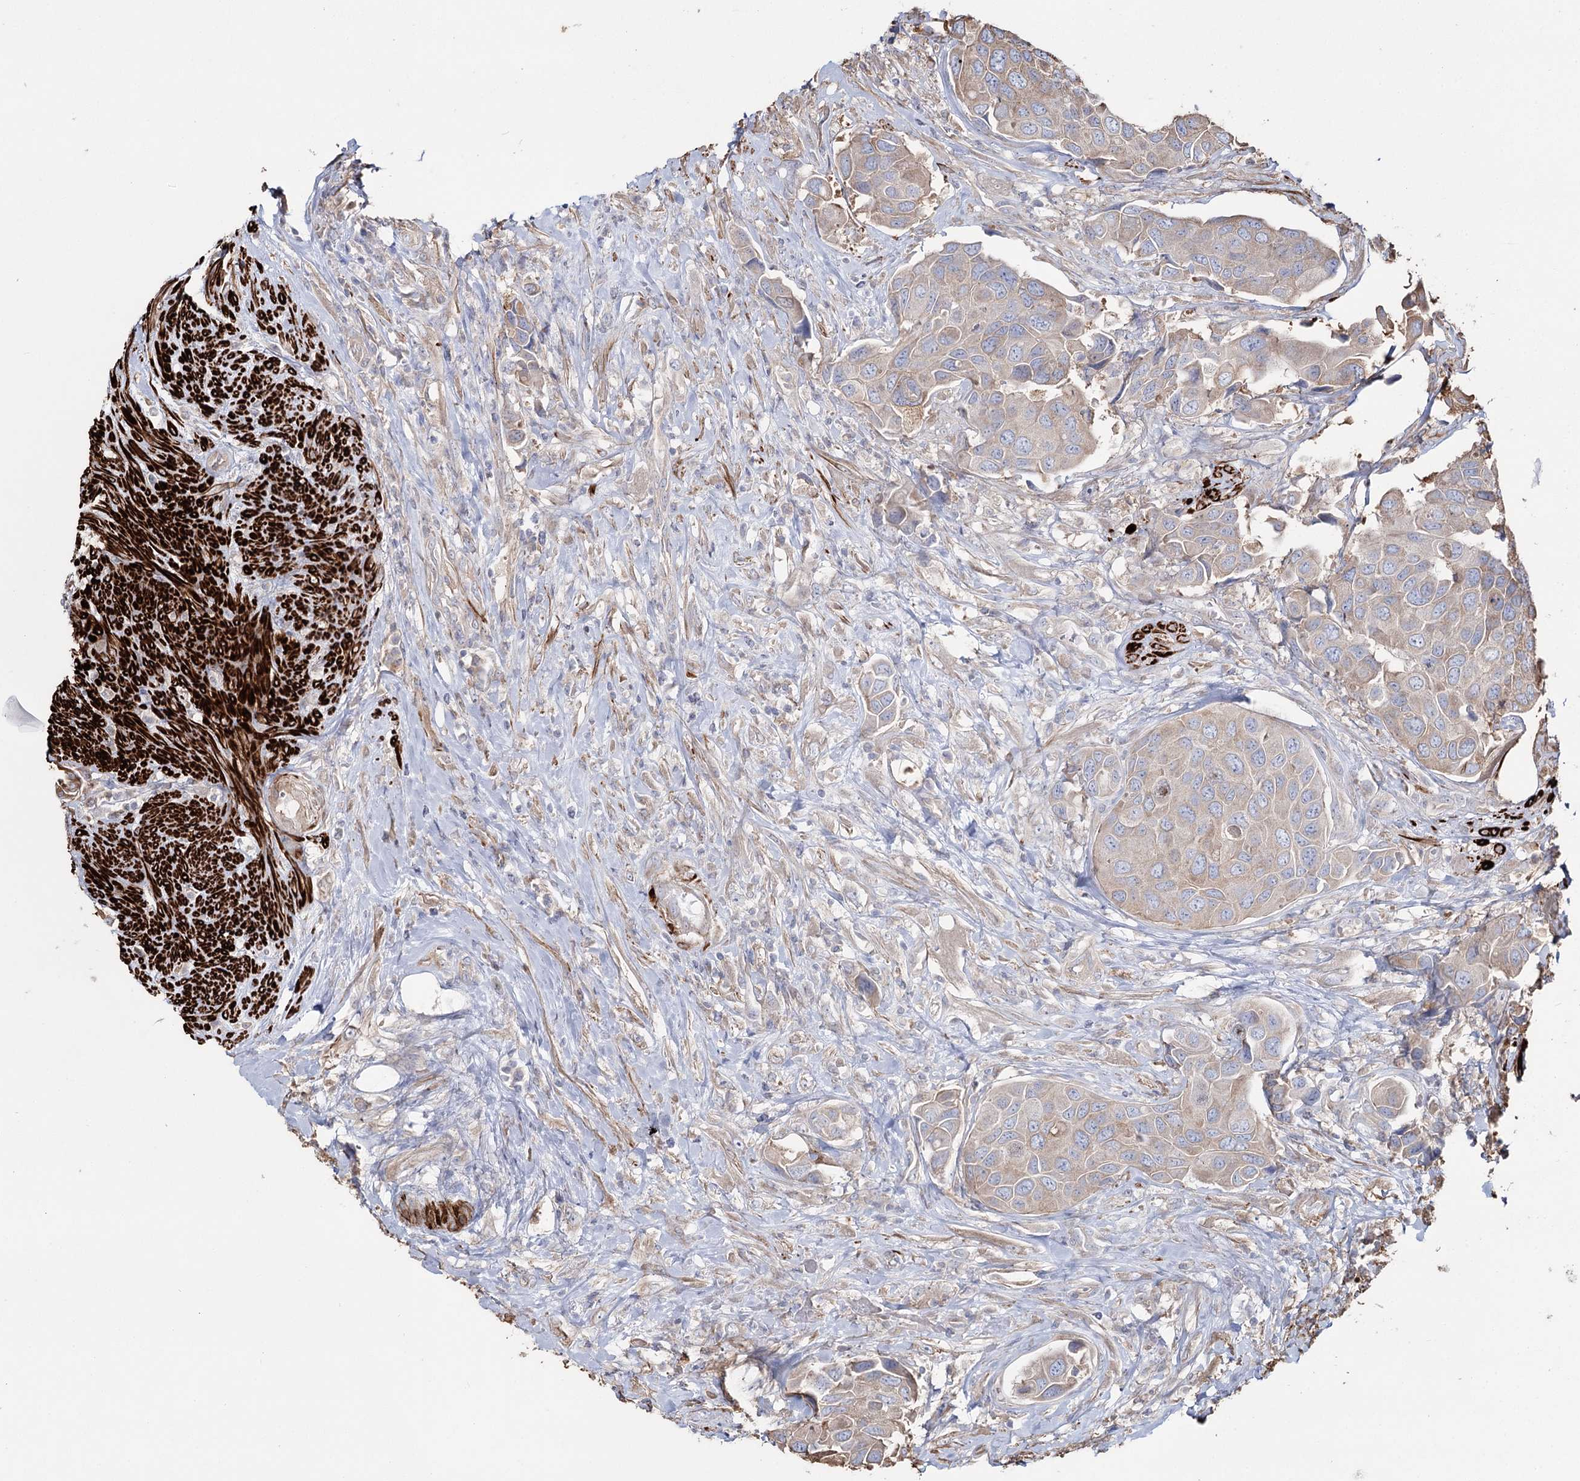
{"staining": {"intensity": "weak", "quantity": ">75%", "location": "cytoplasmic/membranous"}, "tissue": "urothelial cancer", "cell_type": "Tumor cells", "image_type": "cancer", "snomed": [{"axis": "morphology", "description": "Urothelial carcinoma, High grade"}, {"axis": "topography", "description": "Urinary bladder"}], "caption": "A high-resolution photomicrograph shows immunohistochemistry staining of high-grade urothelial carcinoma, which reveals weak cytoplasmic/membranous staining in about >75% of tumor cells.", "gene": "SUMF1", "patient": {"sex": "male", "age": 74}}